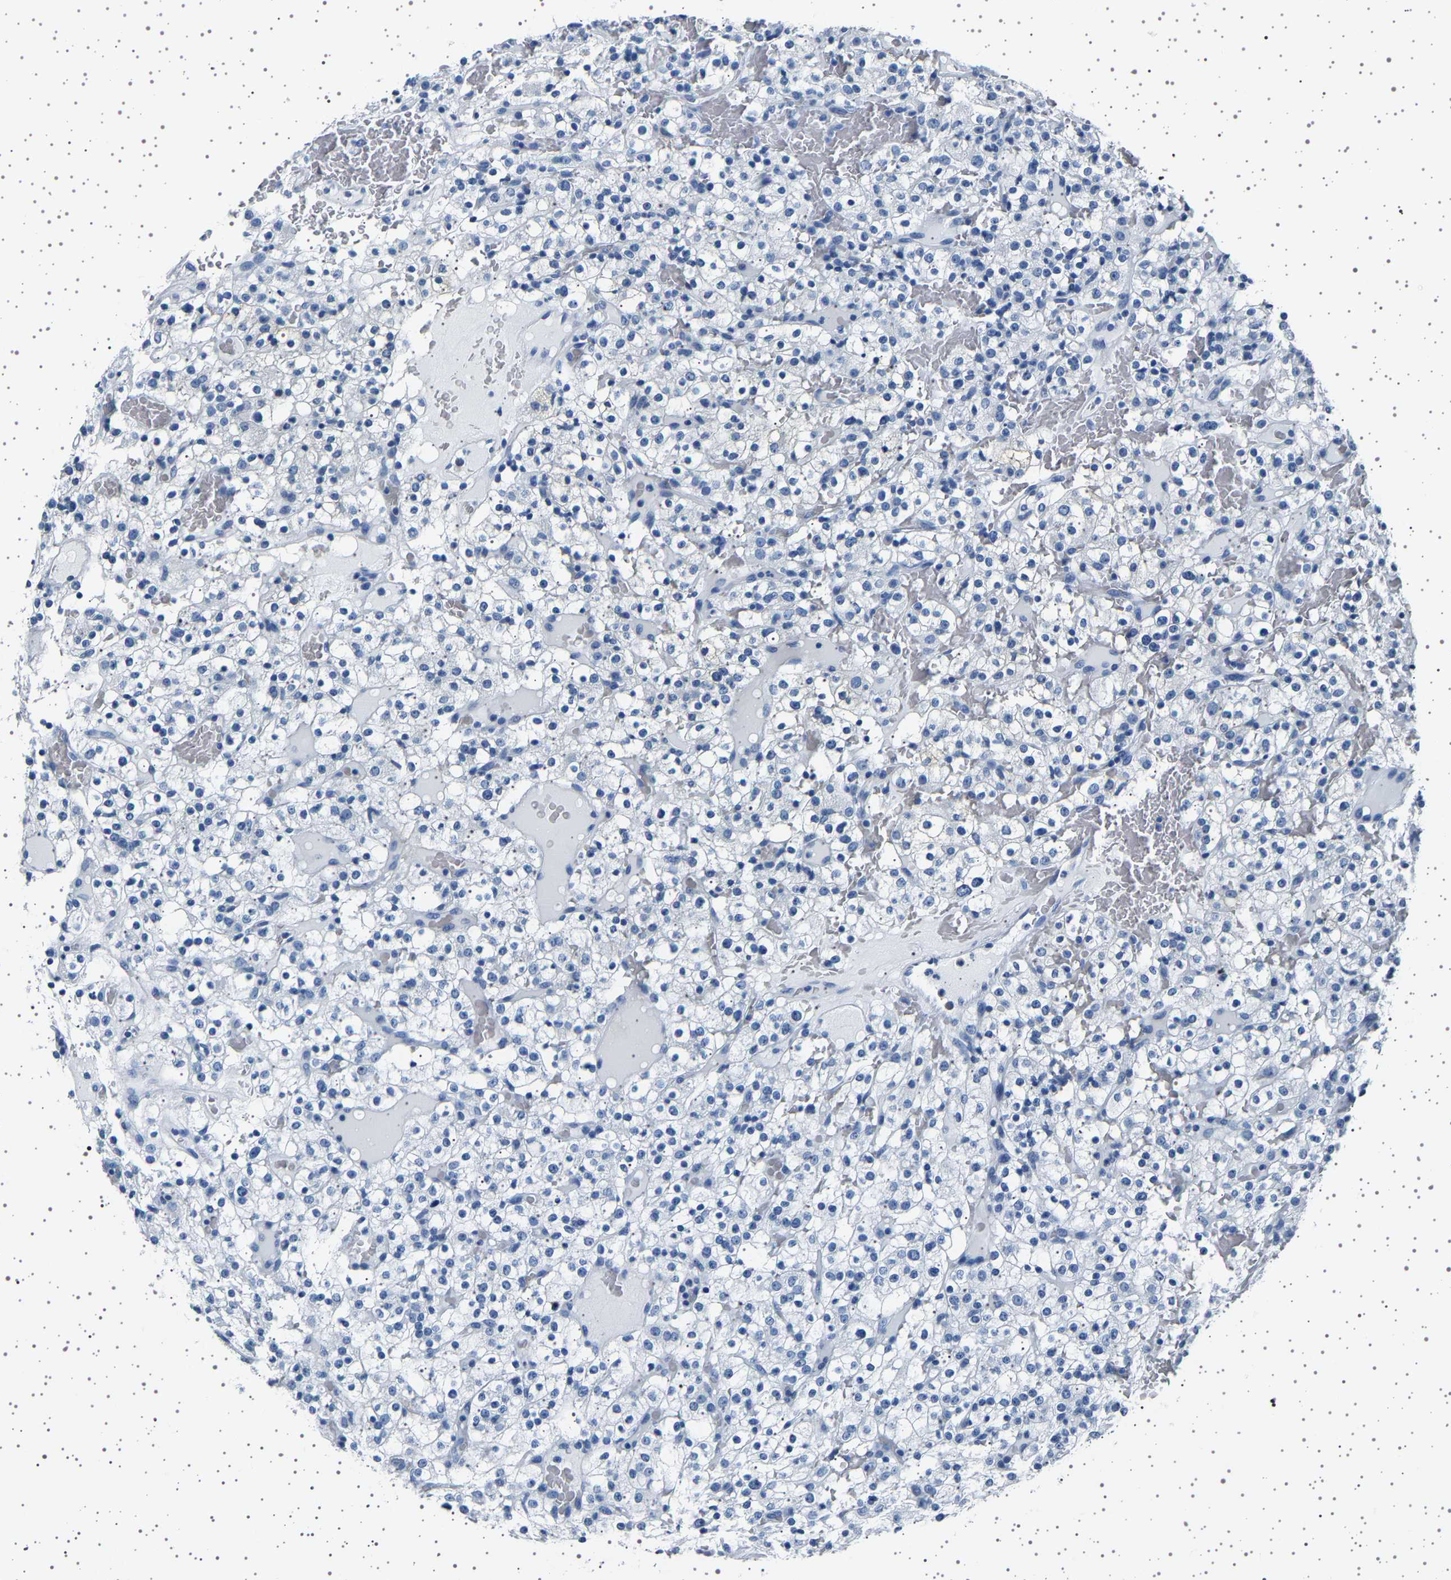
{"staining": {"intensity": "negative", "quantity": "none", "location": "none"}, "tissue": "renal cancer", "cell_type": "Tumor cells", "image_type": "cancer", "snomed": [{"axis": "morphology", "description": "Normal tissue, NOS"}, {"axis": "morphology", "description": "Adenocarcinoma, NOS"}, {"axis": "topography", "description": "Kidney"}], "caption": "Renal cancer (adenocarcinoma) was stained to show a protein in brown. There is no significant expression in tumor cells.", "gene": "TFF3", "patient": {"sex": "female", "age": 72}}